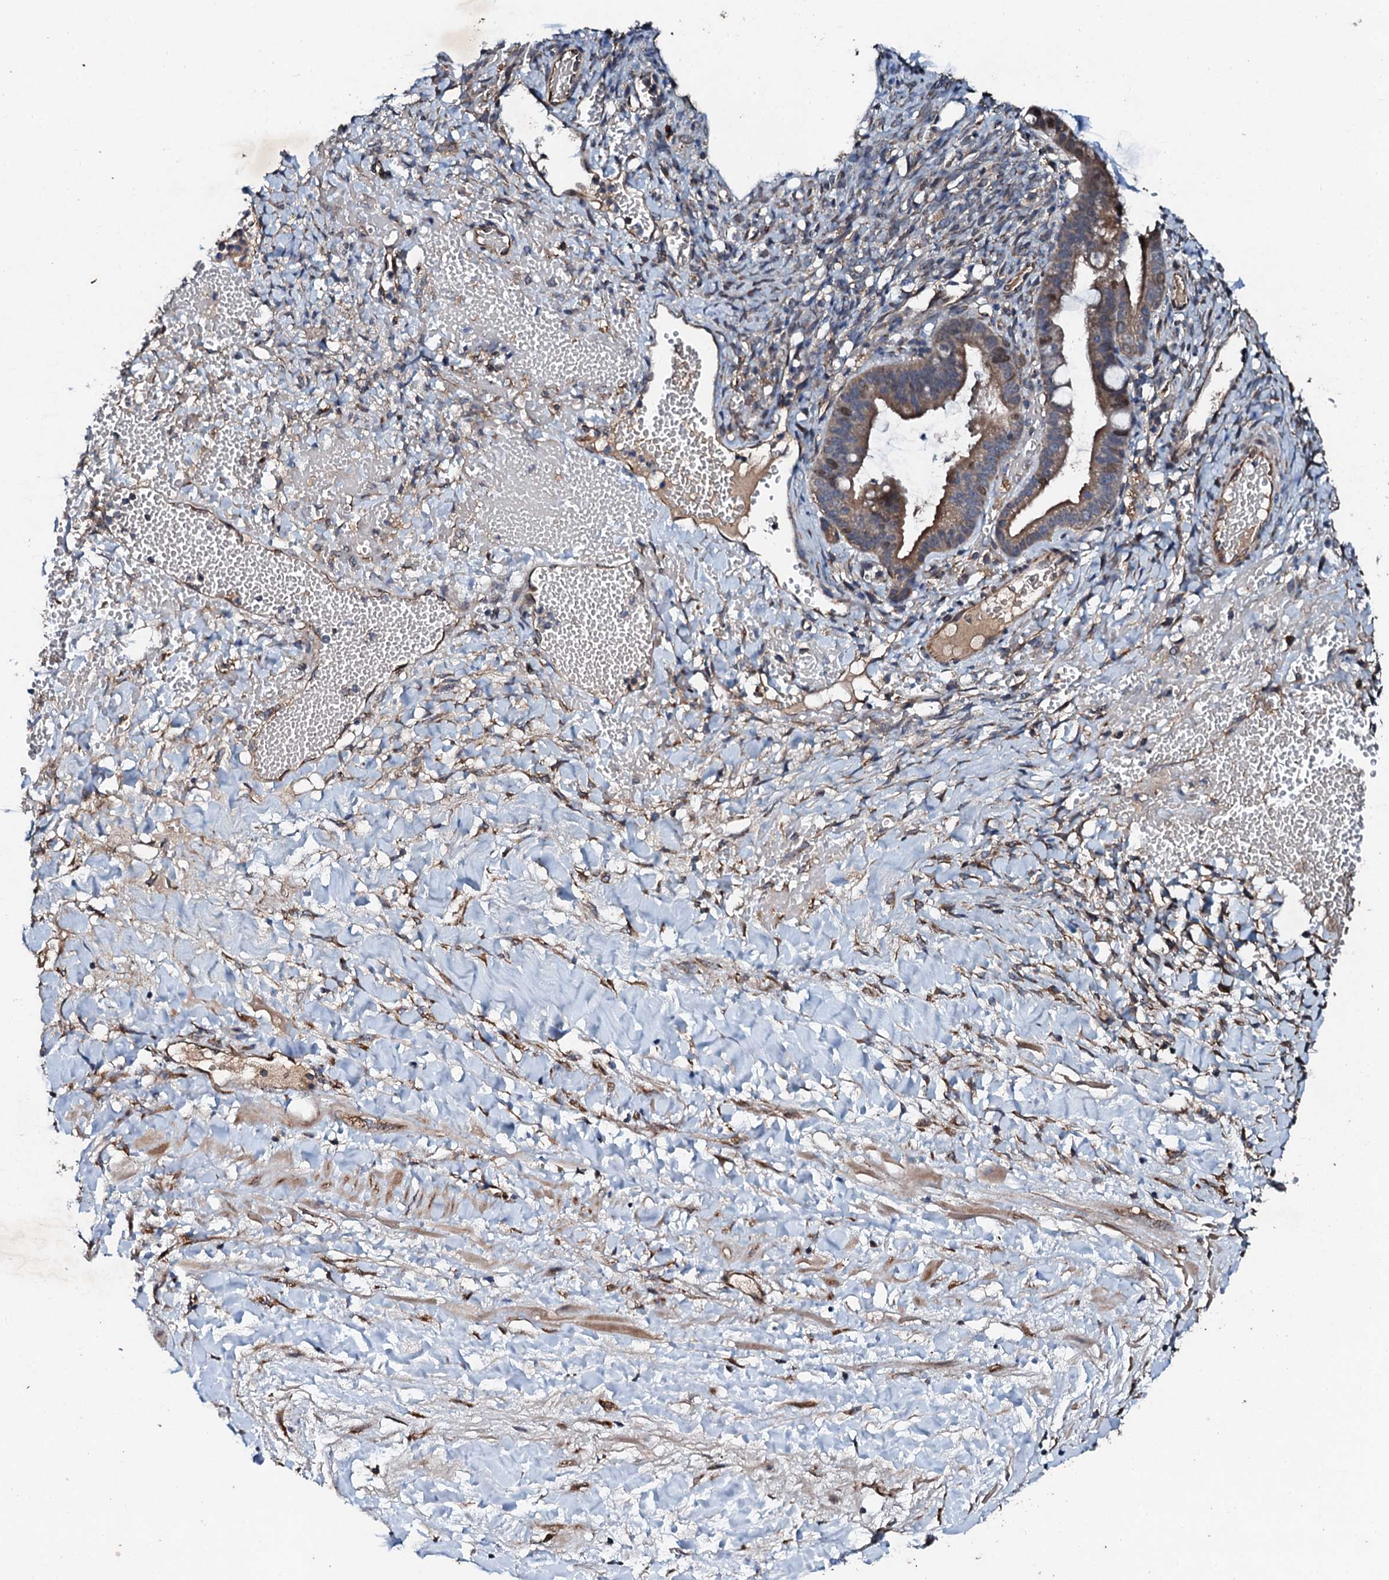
{"staining": {"intensity": "moderate", "quantity": ">75%", "location": "cytoplasmic/membranous,nuclear"}, "tissue": "ovarian cancer", "cell_type": "Tumor cells", "image_type": "cancer", "snomed": [{"axis": "morphology", "description": "Cystadenocarcinoma, mucinous, NOS"}, {"axis": "topography", "description": "Ovary"}], "caption": "An immunohistochemistry (IHC) image of neoplastic tissue is shown. Protein staining in brown labels moderate cytoplasmic/membranous and nuclear positivity in ovarian cancer within tumor cells.", "gene": "ADAMTS10", "patient": {"sex": "female", "age": 73}}